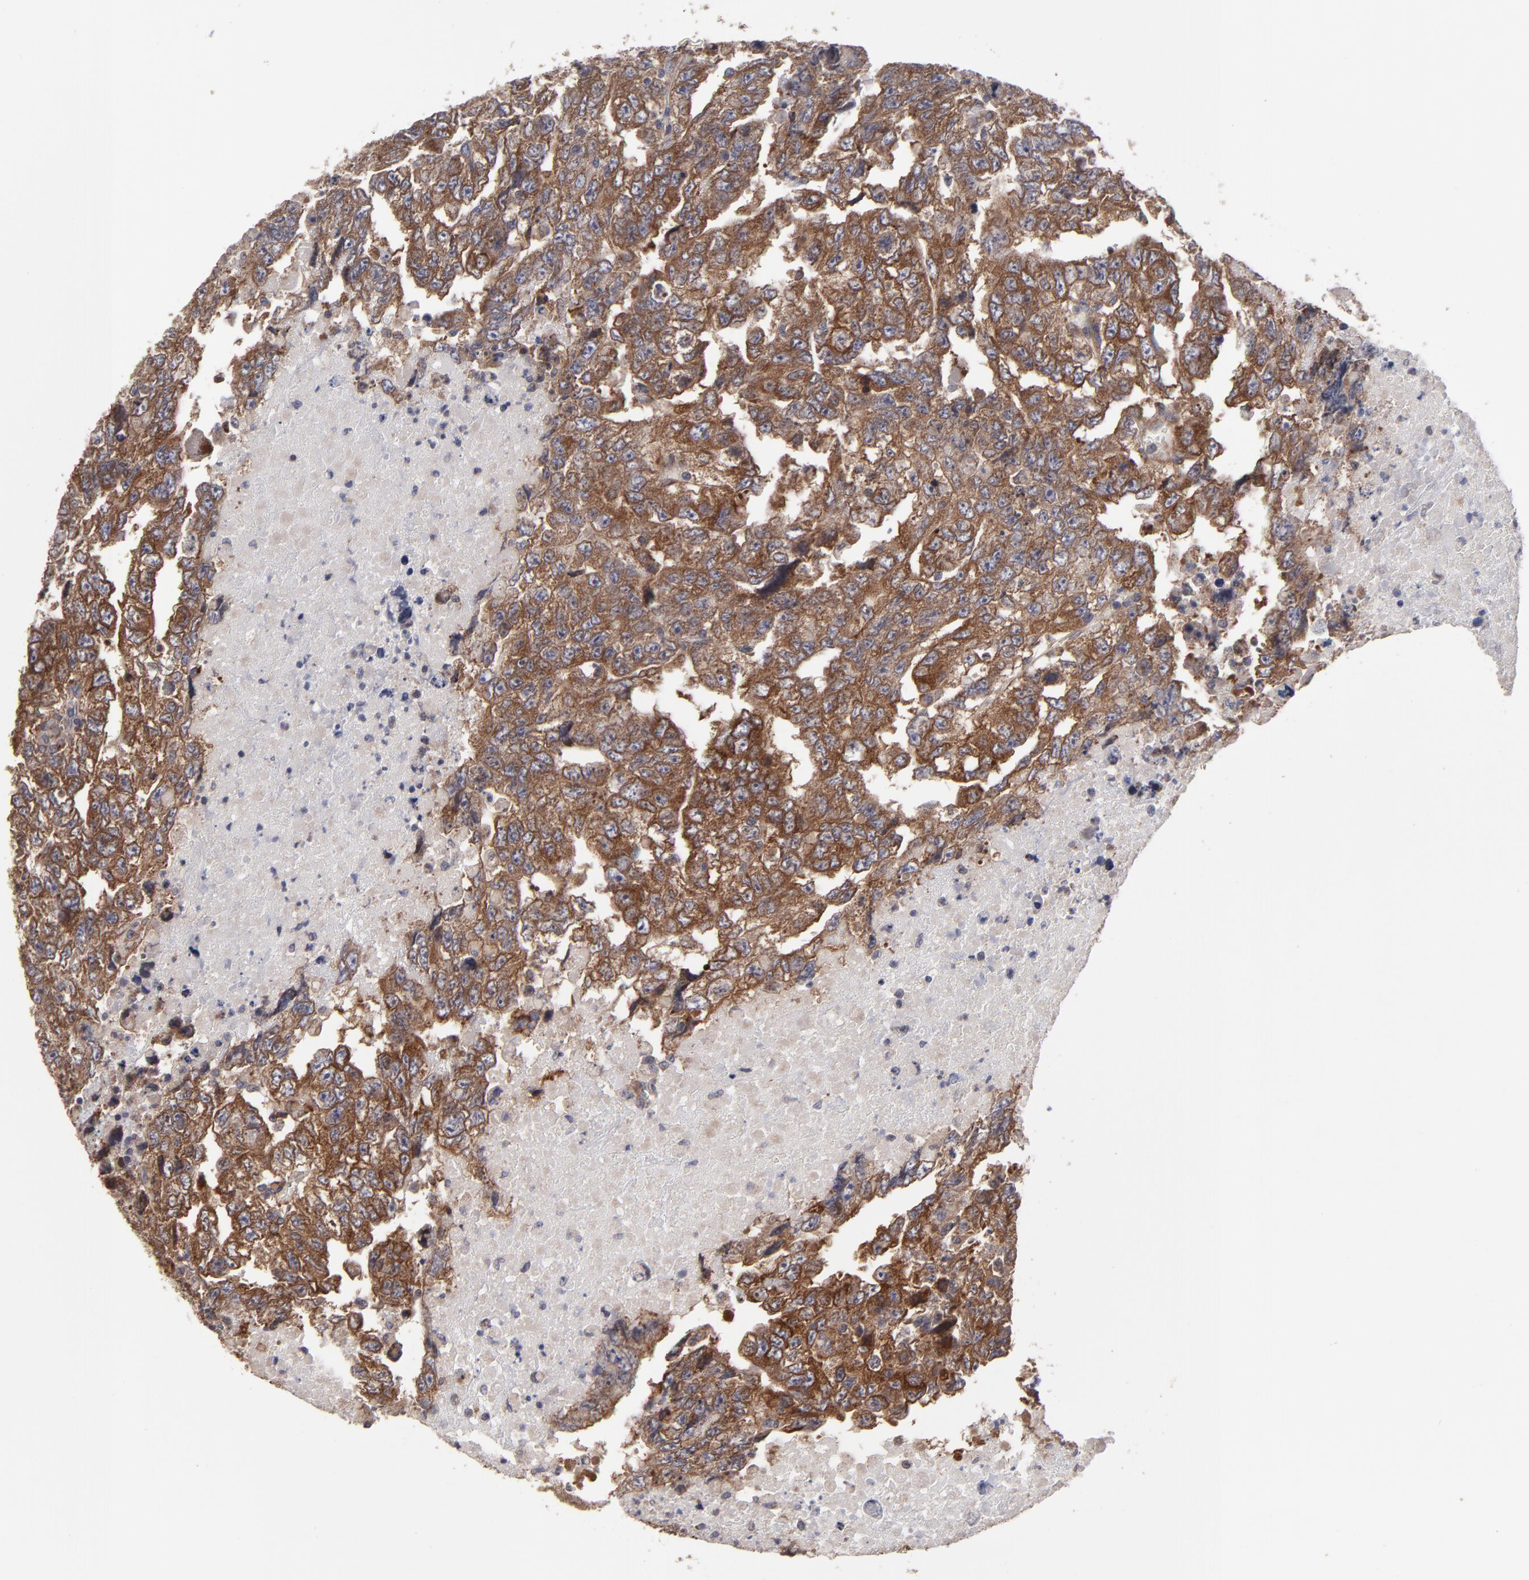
{"staining": {"intensity": "moderate", "quantity": ">75%", "location": "cytoplasmic/membranous"}, "tissue": "testis cancer", "cell_type": "Tumor cells", "image_type": "cancer", "snomed": [{"axis": "morphology", "description": "Carcinoma, Embryonal, NOS"}, {"axis": "topography", "description": "Testis"}], "caption": "This image reveals immunohistochemistry staining of human embryonal carcinoma (testis), with medium moderate cytoplasmic/membranous staining in approximately >75% of tumor cells.", "gene": "SND1", "patient": {"sex": "male", "age": 36}}